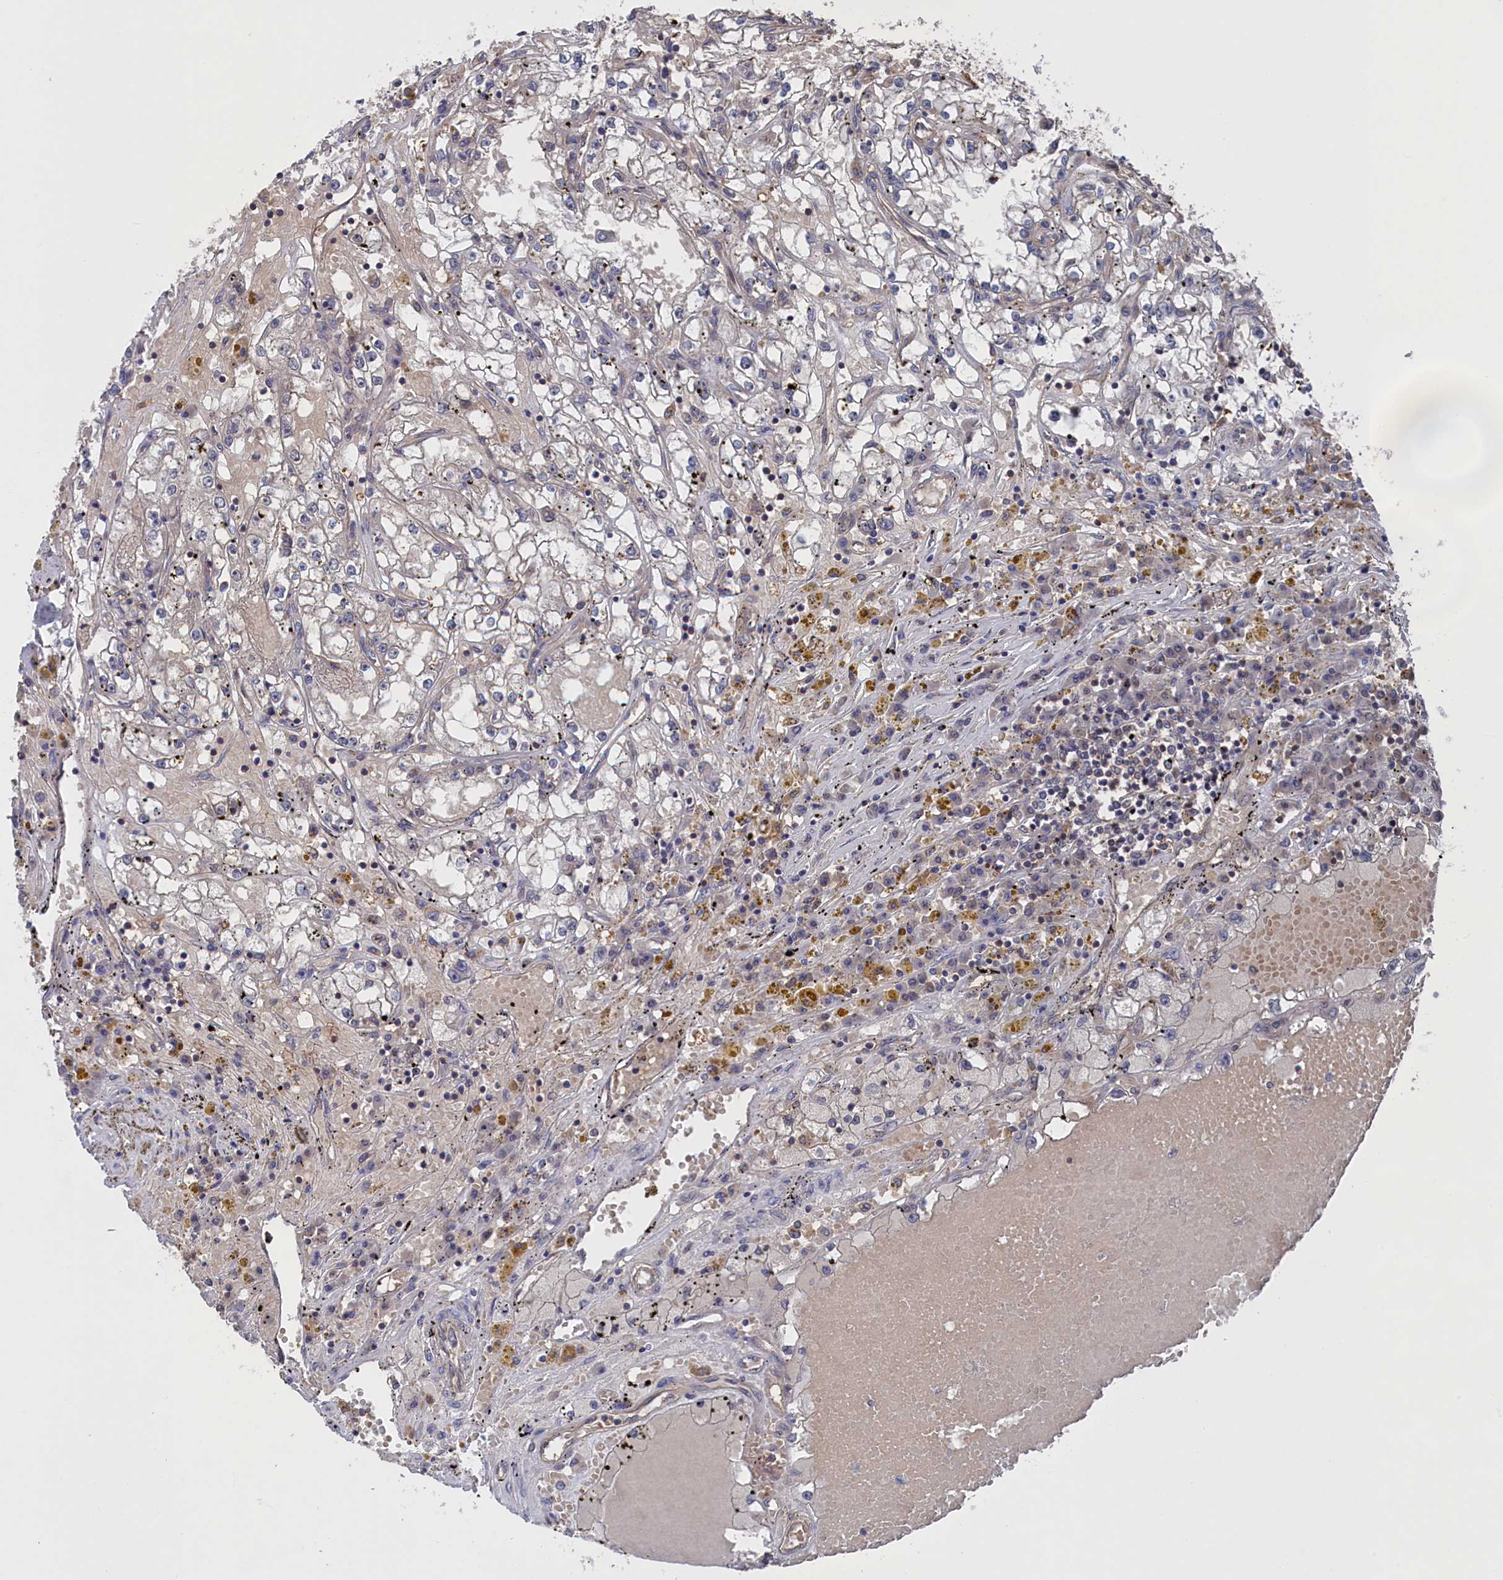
{"staining": {"intensity": "negative", "quantity": "none", "location": "none"}, "tissue": "renal cancer", "cell_type": "Tumor cells", "image_type": "cancer", "snomed": [{"axis": "morphology", "description": "Adenocarcinoma, NOS"}, {"axis": "topography", "description": "Kidney"}], "caption": "DAB (3,3'-diaminobenzidine) immunohistochemical staining of human adenocarcinoma (renal) displays no significant expression in tumor cells.", "gene": "NUTF2", "patient": {"sex": "male", "age": 56}}